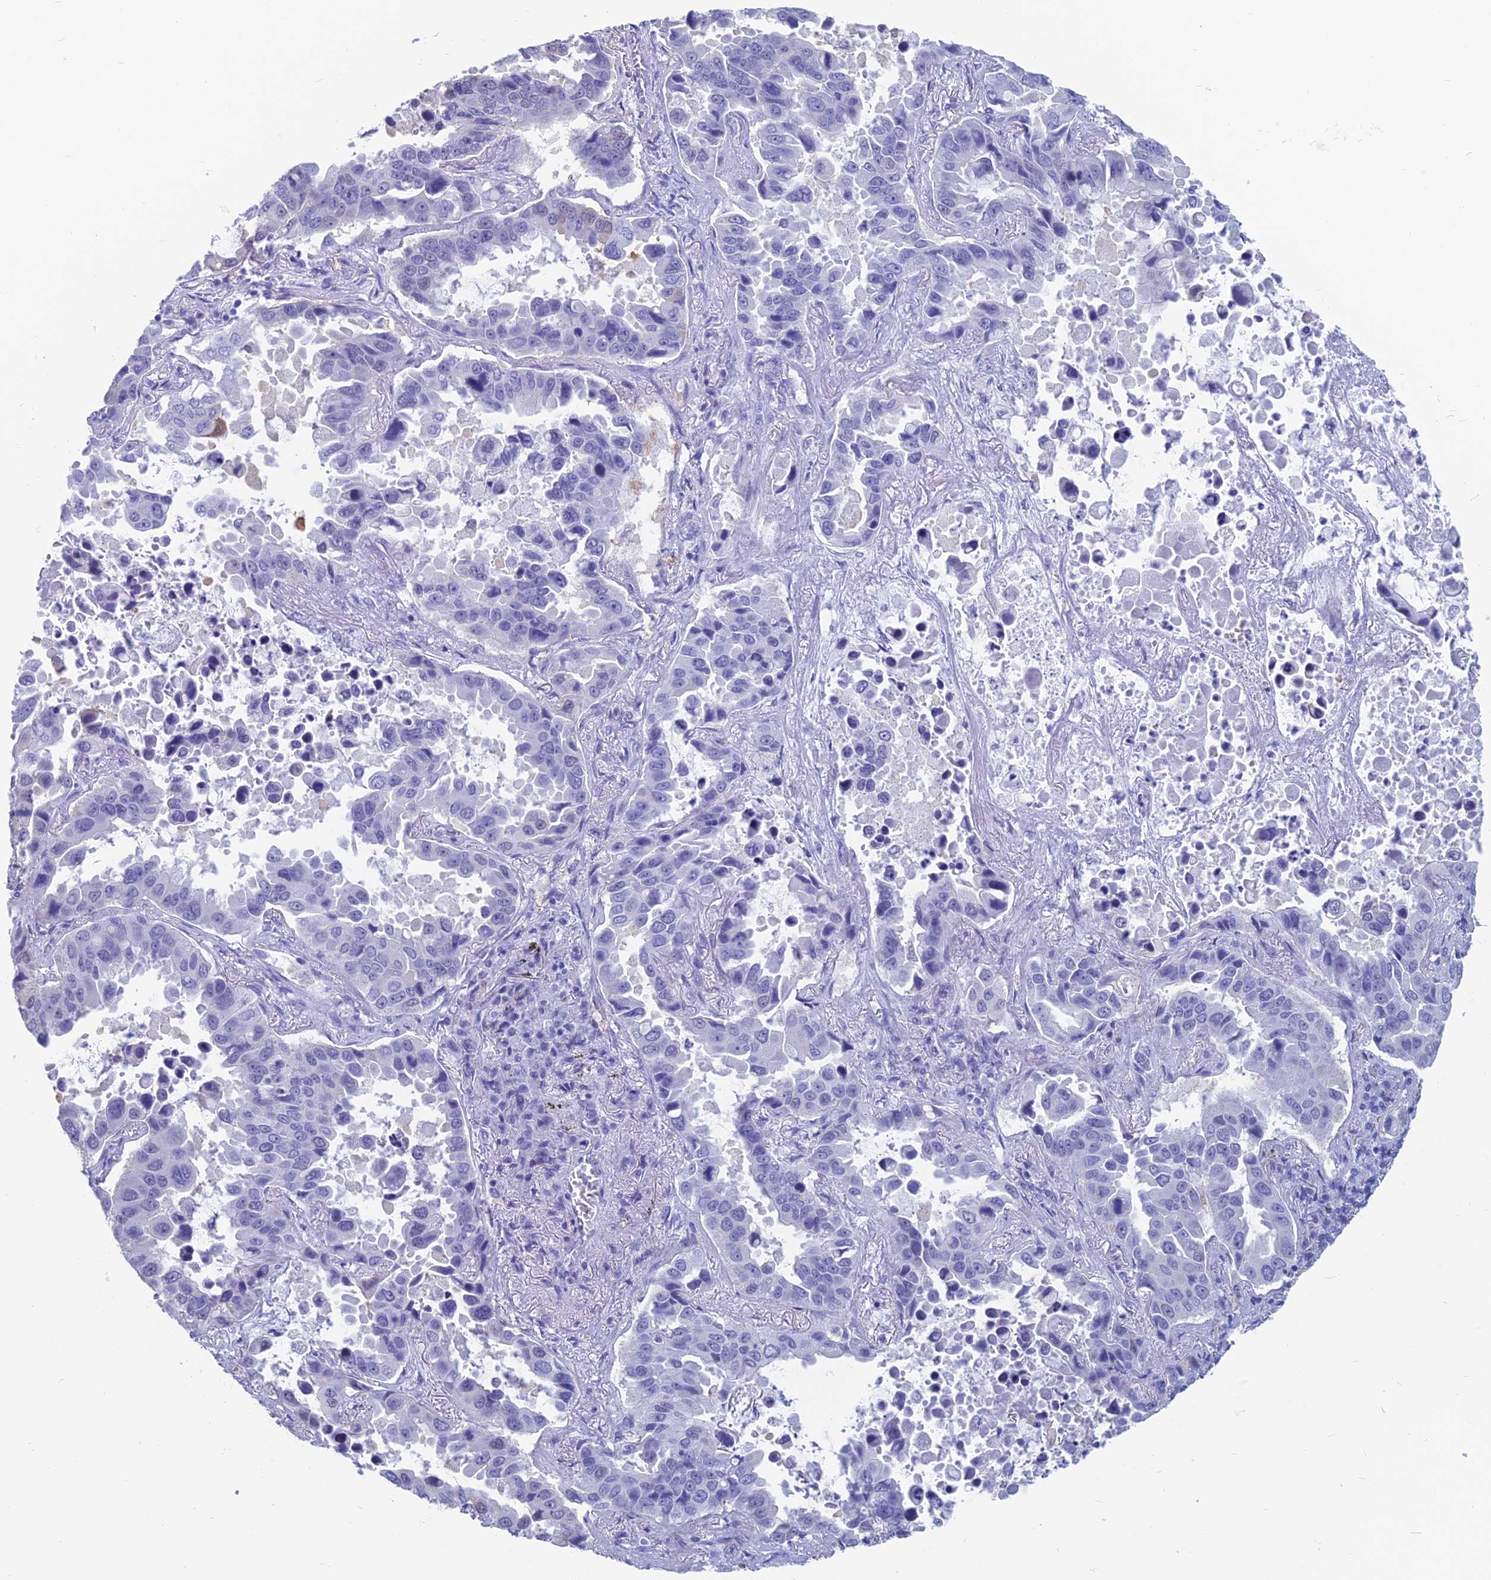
{"staining": {"intensity": "negative", "quantity": "none", "location": "none"}, "tissue": "lung cancer", "cell_type": "Tumor cells", "image_type": "cancer", "snomed": [{"axis": "morphology", "description": "Adenocarcinoma, NOS"}, {"axis": "topography", "description": "Lung"}], "caption": "An immunohistochemistry (IHC) photomicrograph of lung cancer (adenocarcinoma) is shown. There is no staining in tumor cells of lung cancer (adenocarcinoma).", "gene": "CAPS", "patient": {"sex": "male", "age": 64}}